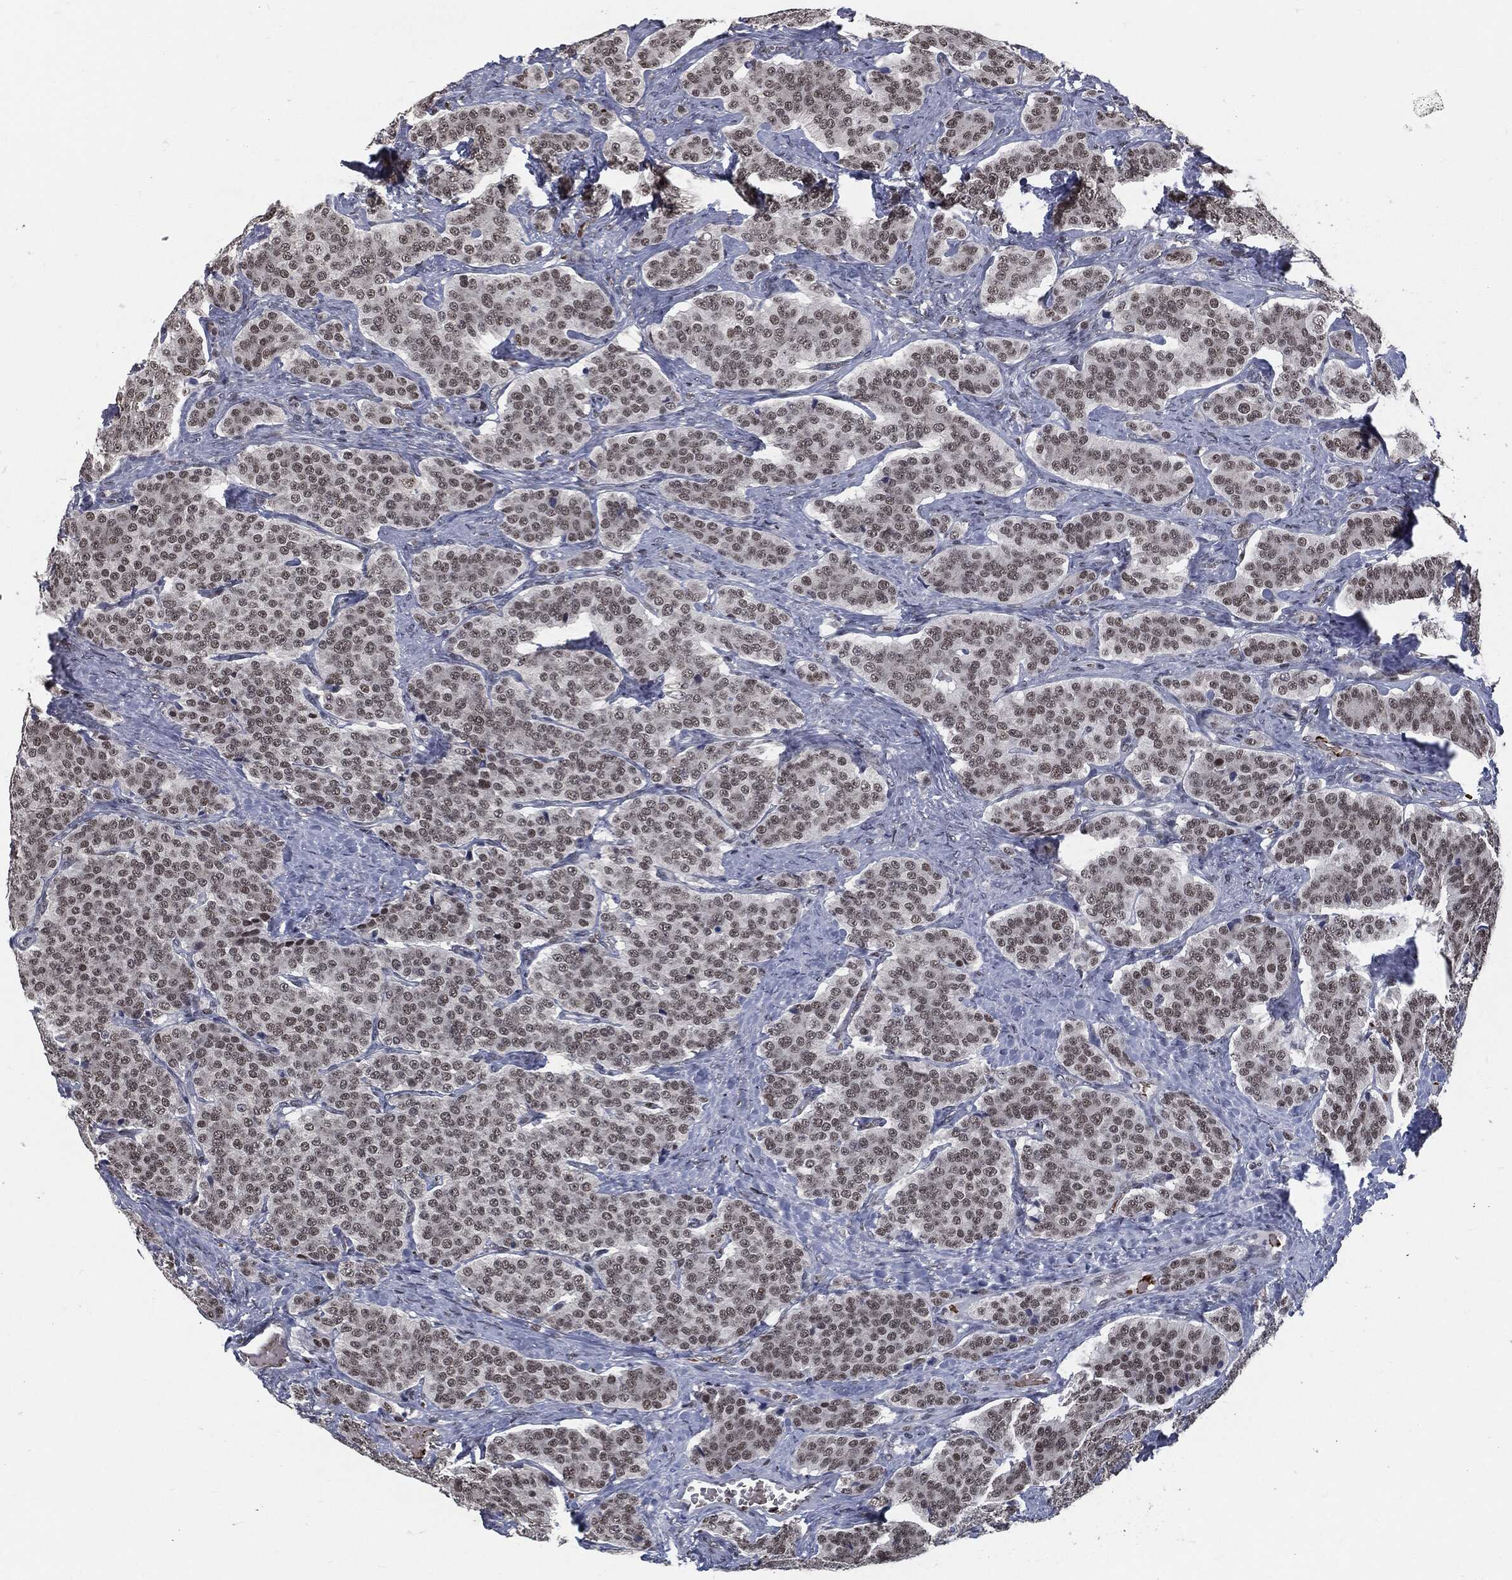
{"staining": {"intensity": "weak", "quantity": "25%-75%", "location": "nuclear"}, "tissue": "carcinoid", "cell_type": "Tumor cells", "image_type": "cancer", "snomed": [{"axis": "morphology", "description": "Carcinoid, malignant, NOS"}, {"axis": "topography", "description": "Small intestine"}], "caption": "Weak nuclear staining for a protein is appreciated in approximately 25%-75% of tumor cells of carcinoid using immunohistochemistry.", "gene": "ANXA1", "patient": {"sex": "female", "age": 58}}